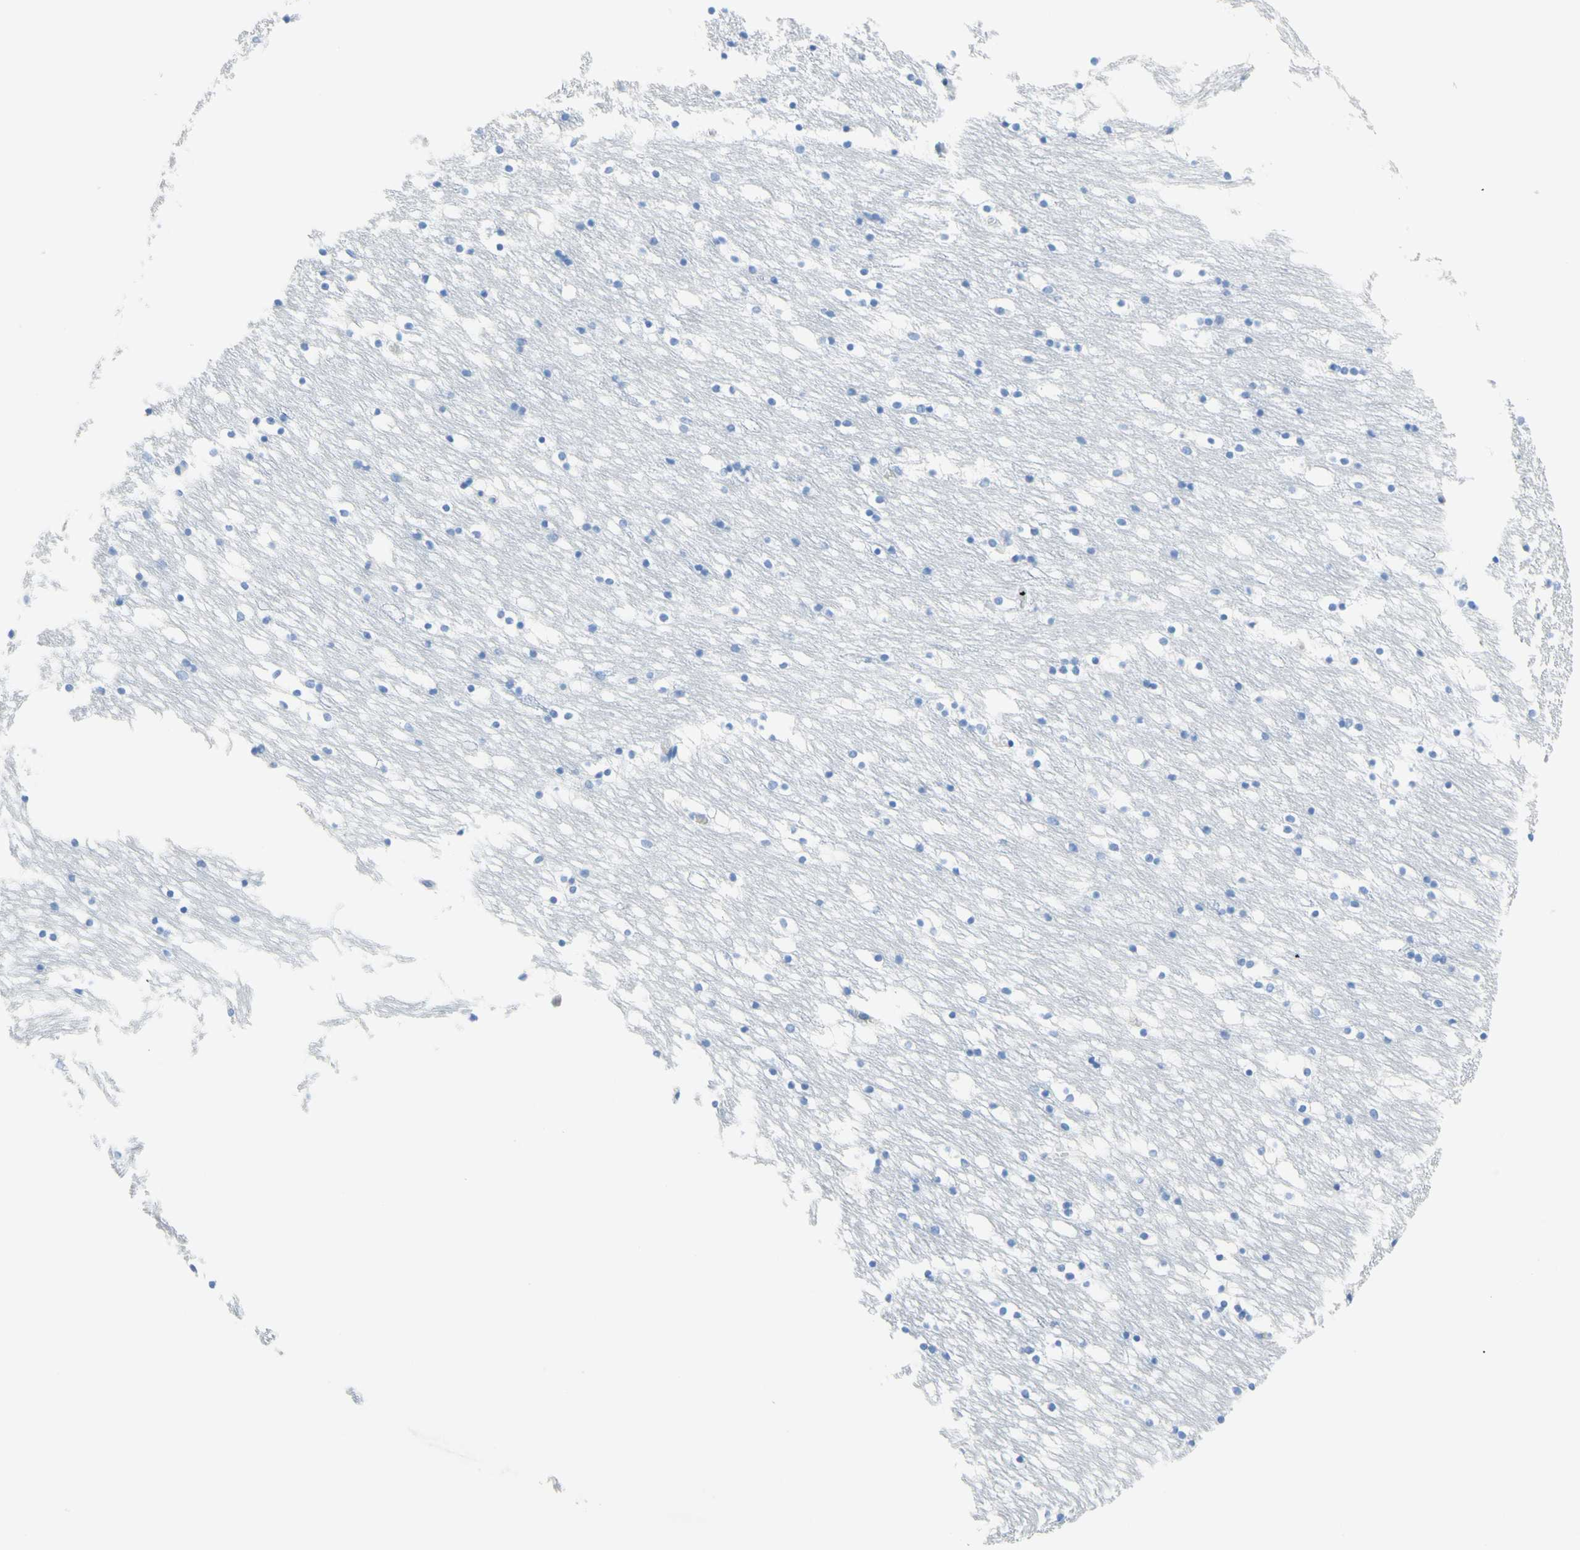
{"staining": {"intensity": "negative", "quantity": "none", "location": "none"}, "tissue": "caudate", "cell_type": "Glial cells", "image_type": "normal", "snomed": [{"axis": "morphology", "description": "Normal tissue, NOS"}, {"axis": "topography", "description": "Lateral ventricle wall"}], "caption": "Immunohistochemistry of normal human caudate shows no staining in glial cells.", "gene": "IL6ST", "patient": {"sex": "male", "age": 45}}